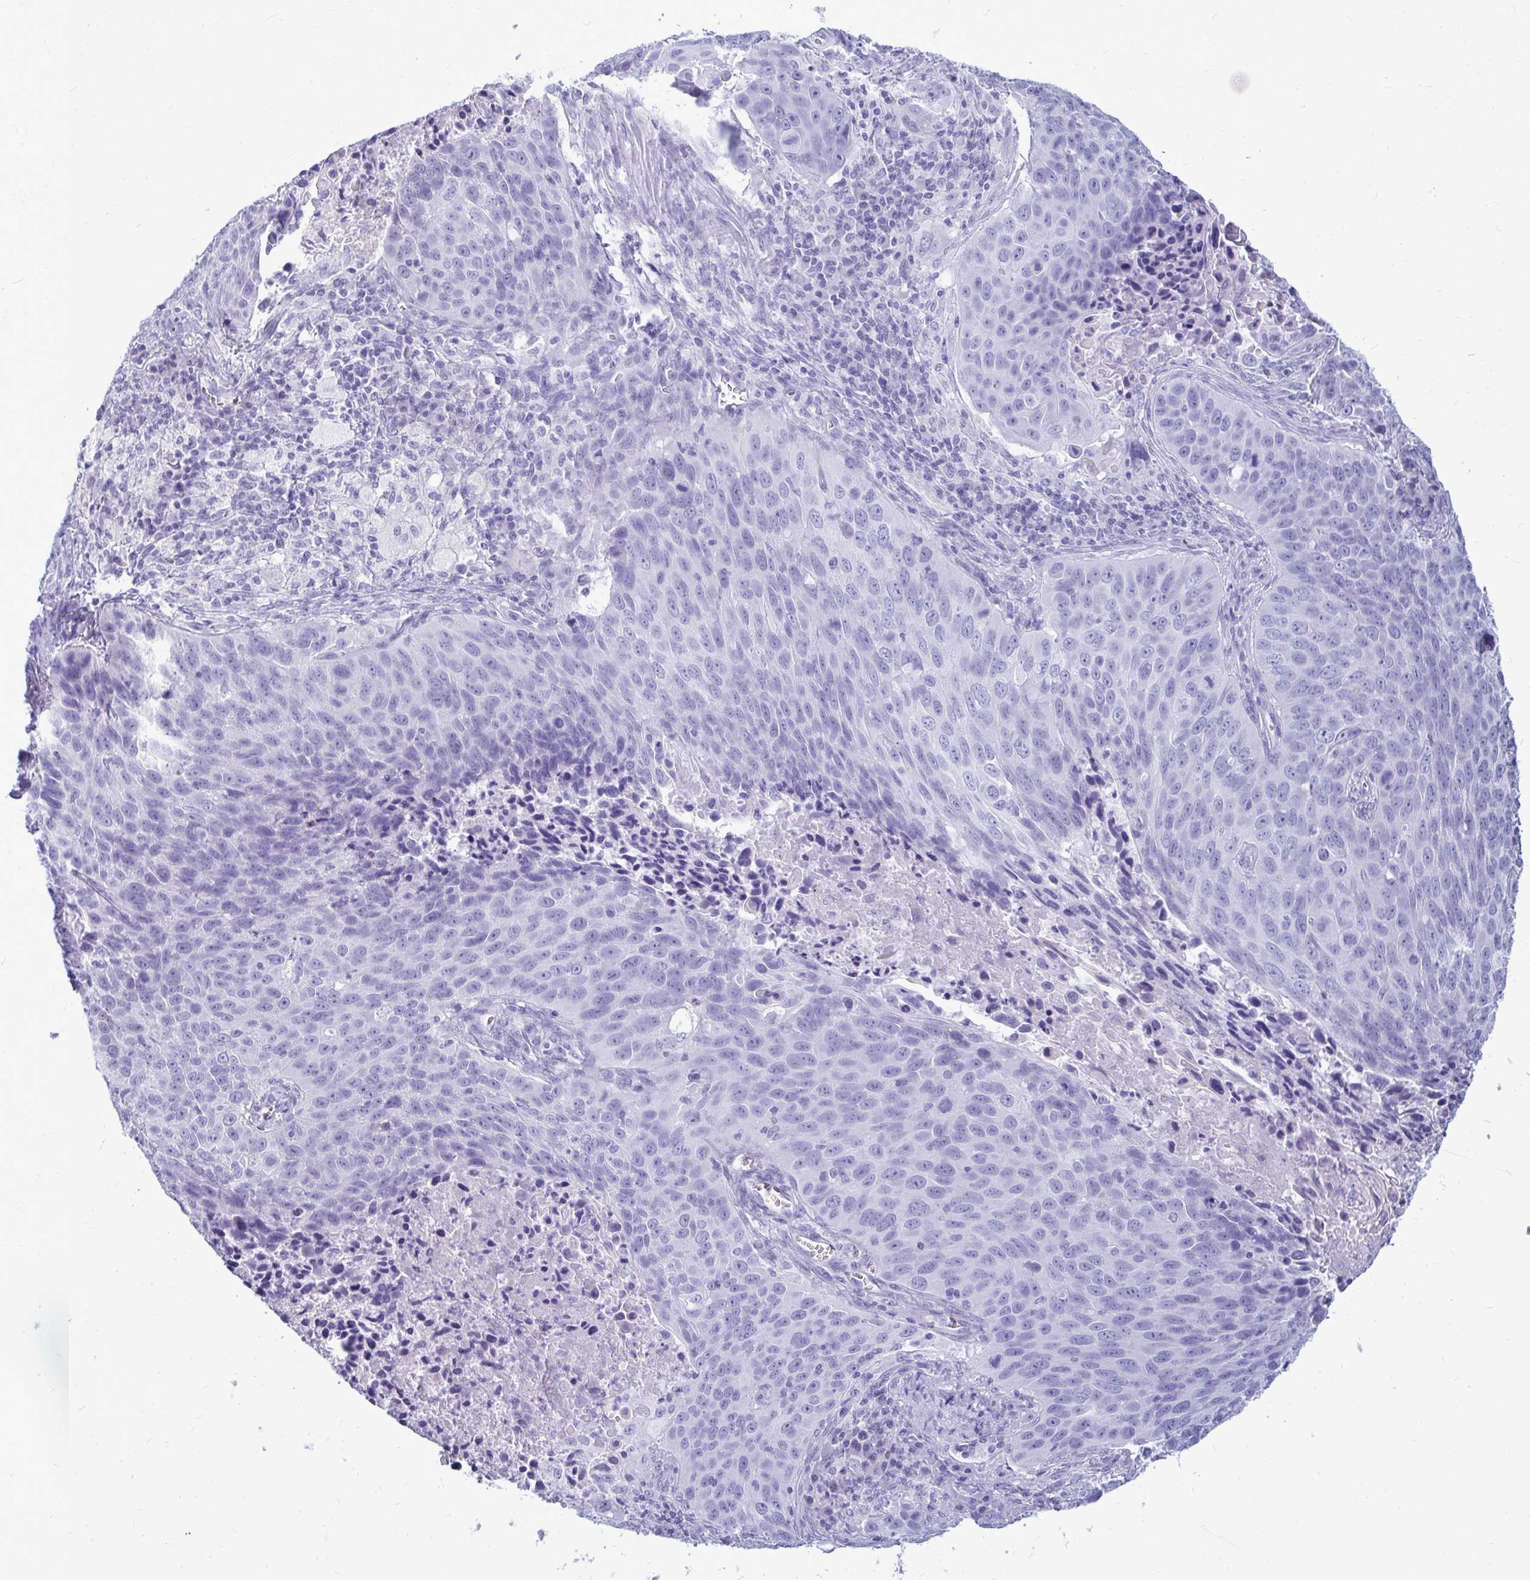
{"staining": {"intensity": "negative", "quantity": "none", "location": "none"}, "tissue": "lung cancer", "cell_type": "Tumor cells", "image_type": "cancer", "snomed": [{"axis": "morphology", "description": "Squamous cell carcinoma, NOS"}, {"axis": "topography", "description": "Lung"}], "caption": "Histopathology image shows no significant protein expression in tumor cells of lung cancer.", "gene": "NANOGNB", "patient": {"sex": "male", "age": 78}}